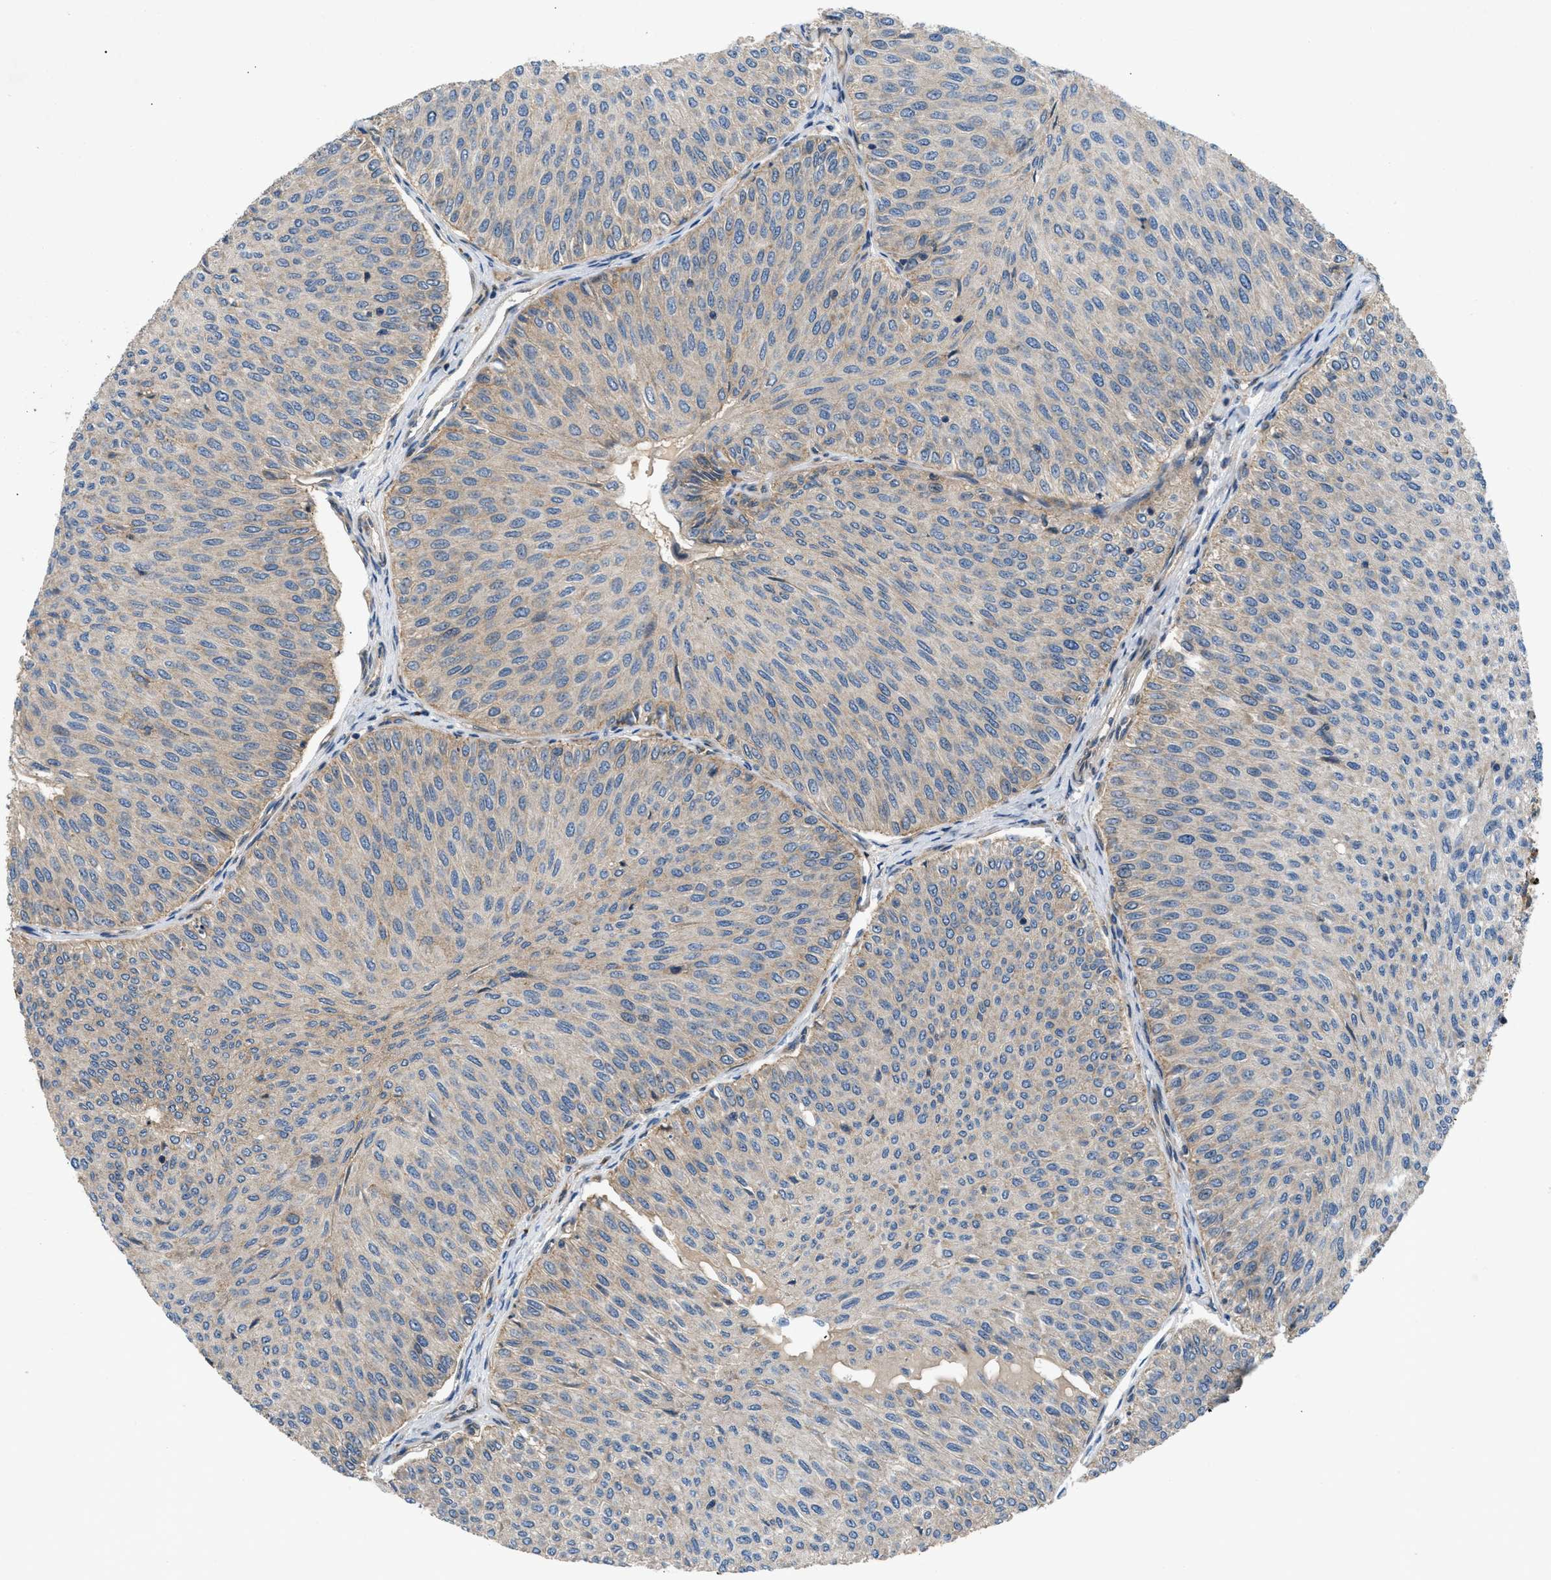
{"staining": {"intensity": "weak", "quantity": "<25%", "location": "cytoplasmic/membranous"}, "tissue": "urothelial cancer", "cell_type": "Tumor cells", "image_type": "cancer", "snomed": [{"axis": "morphology", "description": "Urothelial carcinoma, Low grade"}, {"axis": "topography", "description": "Urinary bladder"}], "caption": "Immunohistochemistry of human urothelial cancer displays no positivity in tumor cells.", "gene": "LYSMD3", "patient": {"sex": "male", "age": 78}}